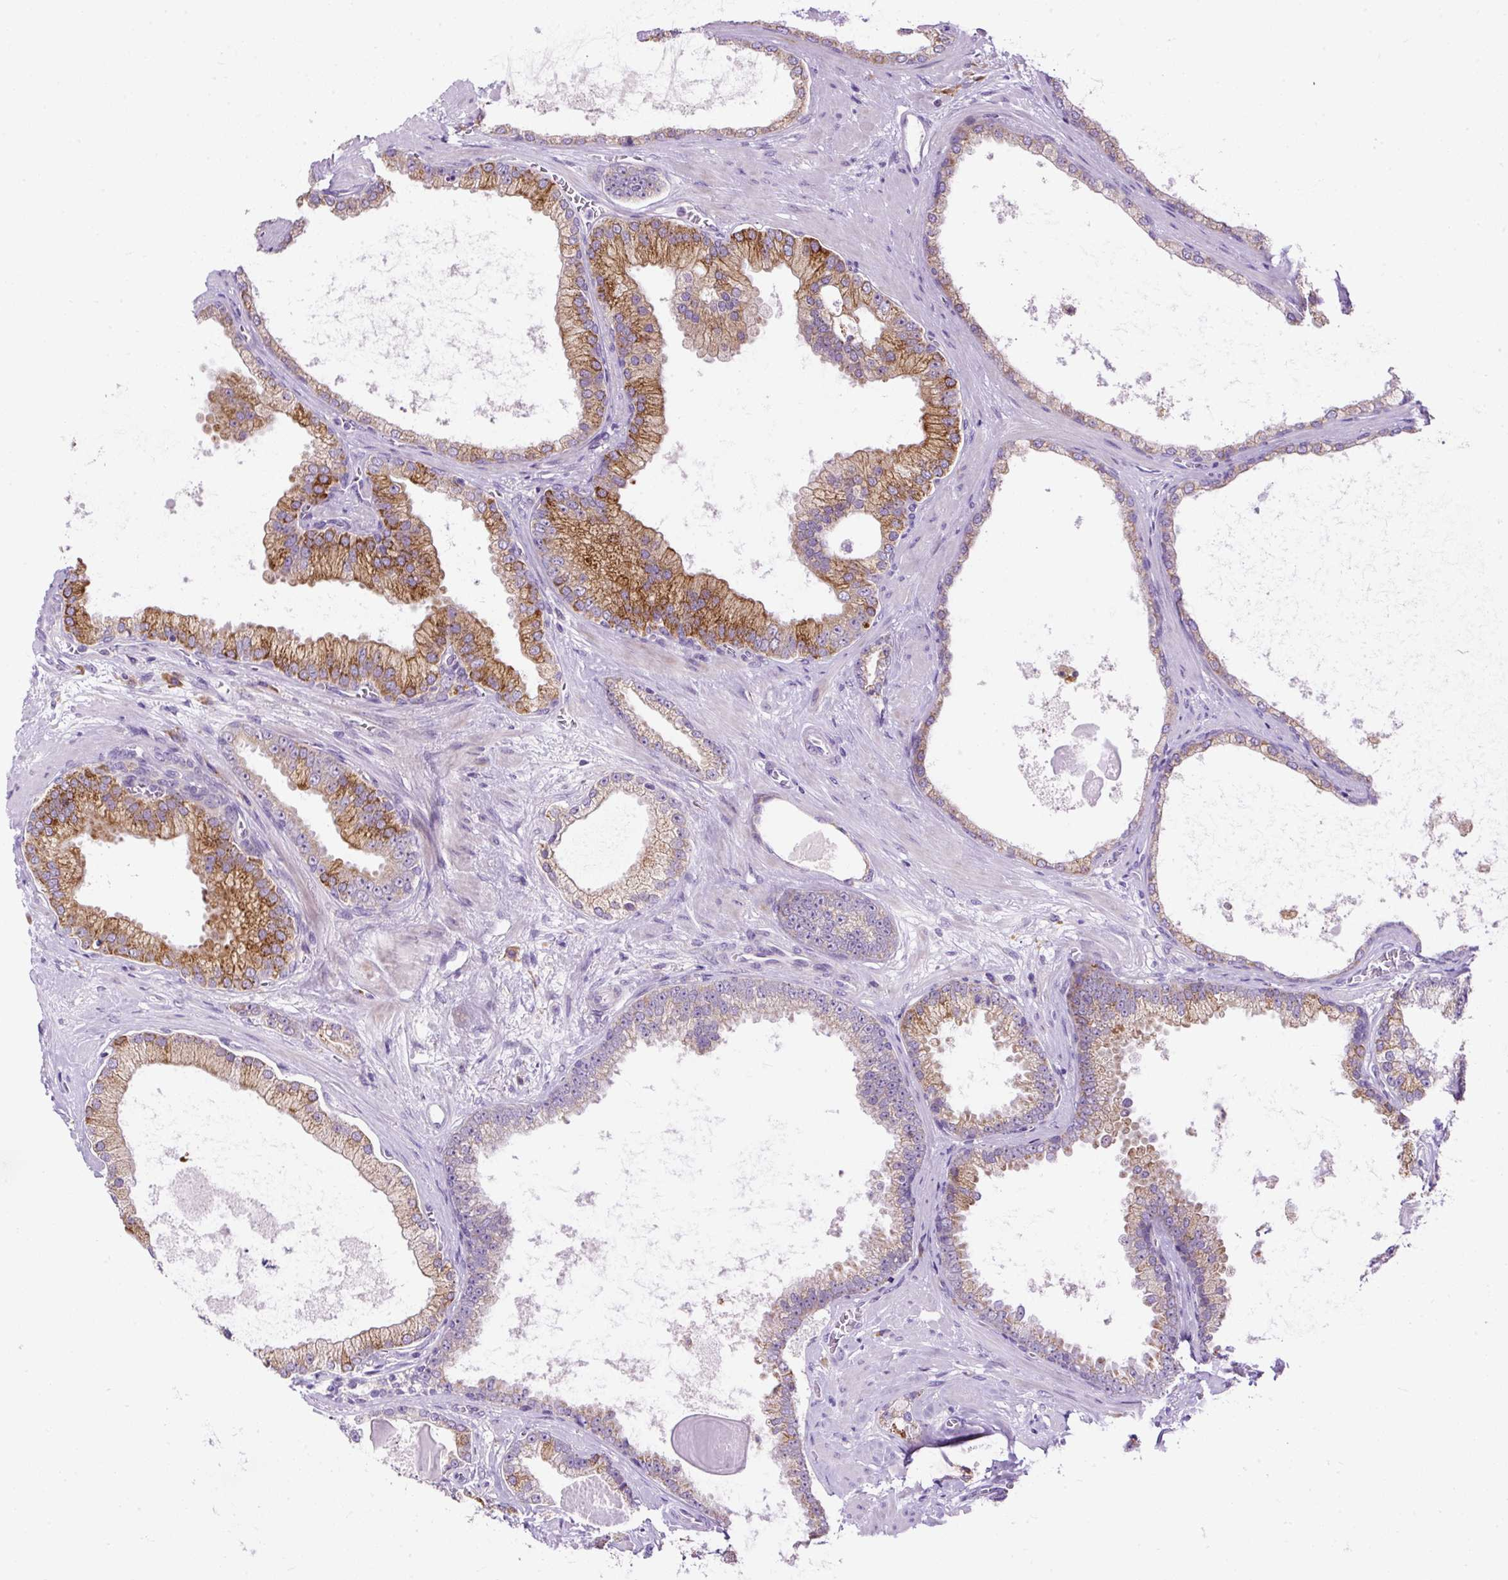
{"staining": {"intensity": "moderate", "quantity": ">75%", "location": "cytoplasmic/membranous"}, "tissue": "prostate cancer", "cell_type": "Tumor cells", "image_type": "cancer", "snomed": [{"axis": "morphology", "description": "Adenocarcinoma, High grade"}, {"axis": "topography", "description": "Prostate"}], "caption": "Approximately >75% of tumor cells in prostate cancer (high-grade adenocarcinoma) exhibit moderate cytoplasmic/membranous protein expression as visualized by brown immunohistochemical staining.", "gene": "FMC1", "patient": {"sex": "male", "age": 68}}